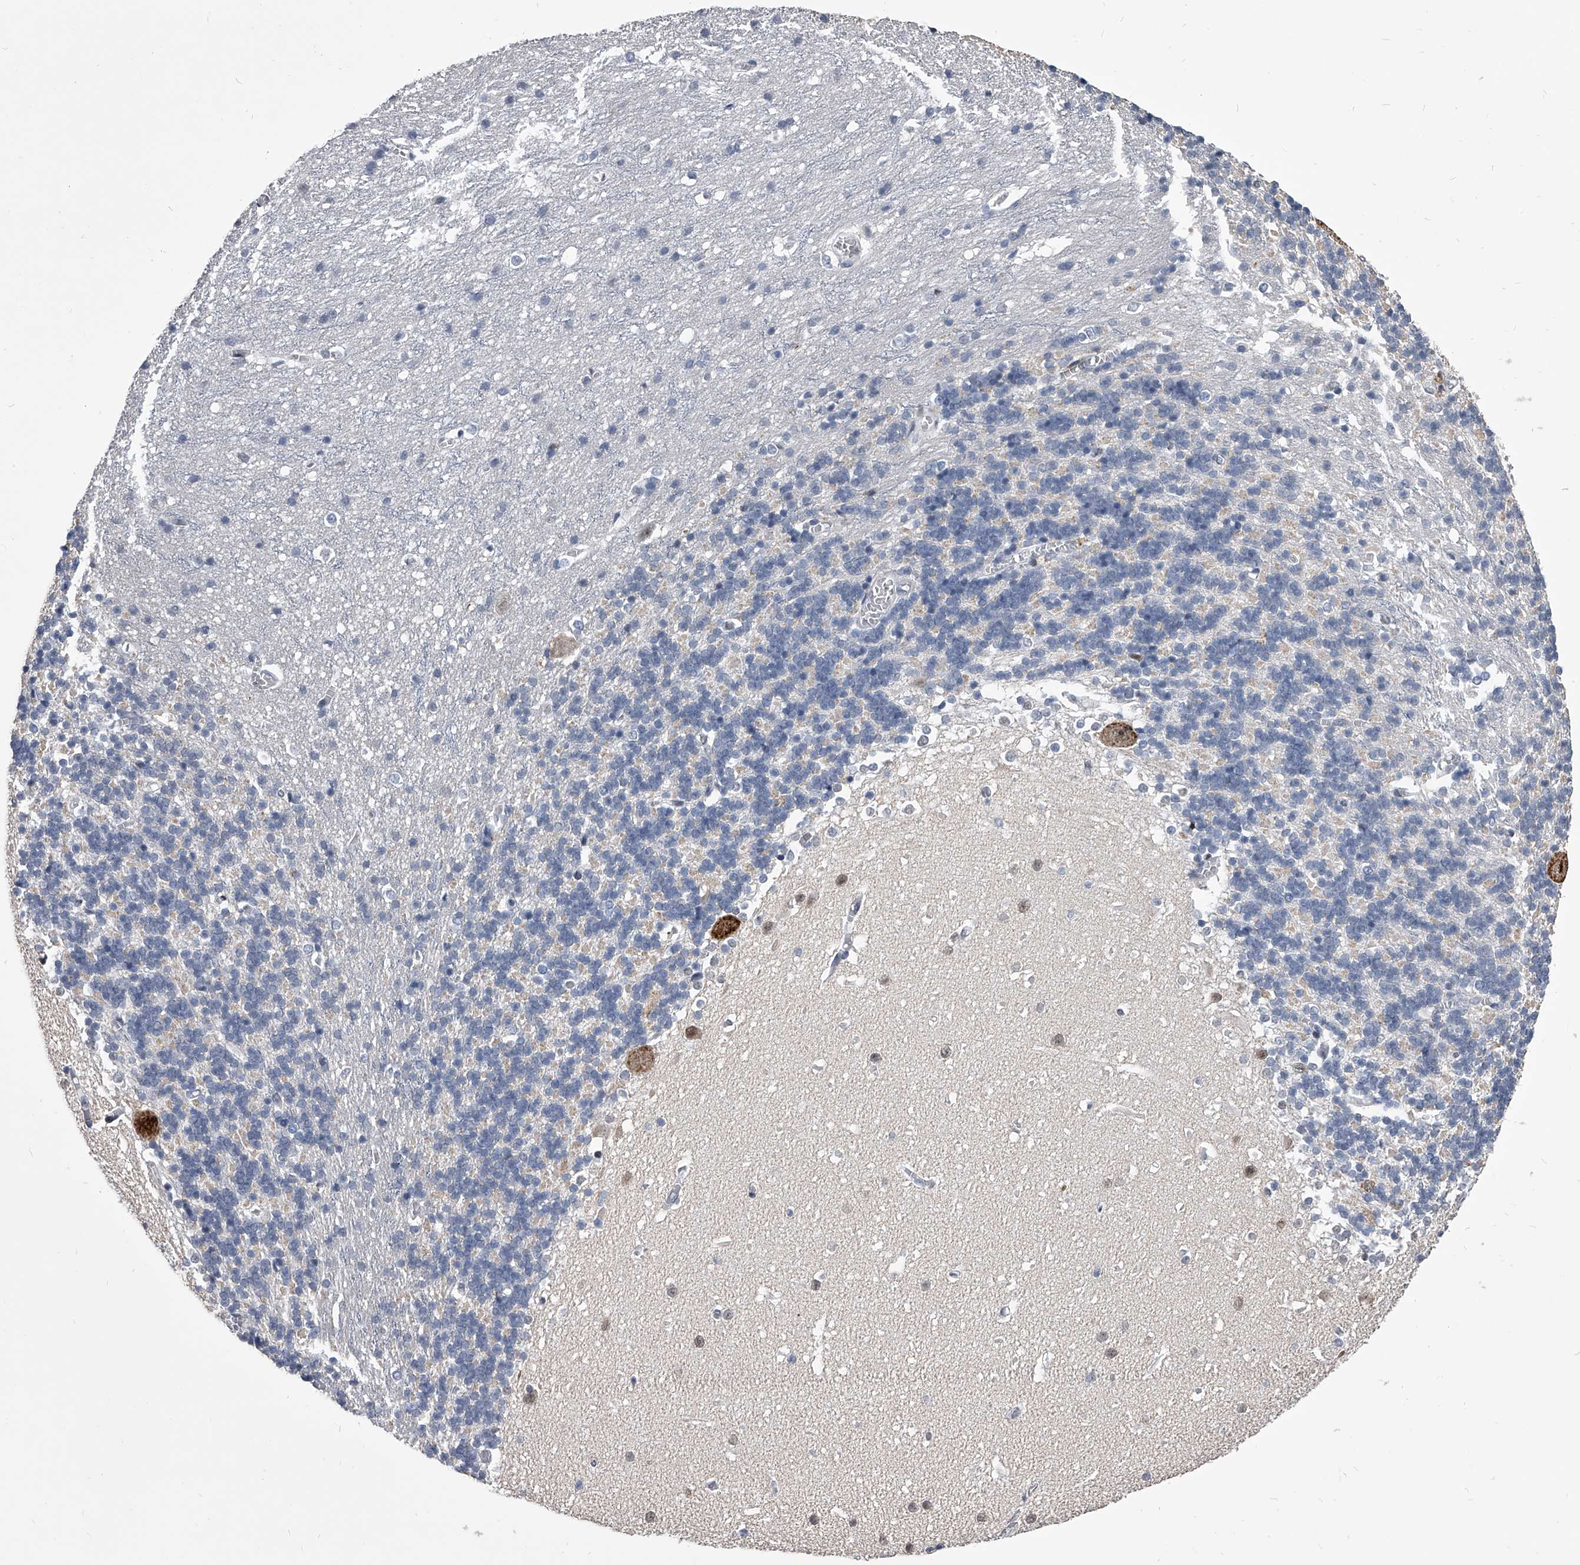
{"staining": {"intensity": "negative", "quantity": "none", "location": "none"}, "tissue": "cerebellum", "cell_type": "Cells in granular layer", "image_type": "normal", "snomed": [{"axis": "morphology", "description": "Normal tissue, NOS"}, {"axis": "topography", "description": "Cerebellum"}], "caption": "A micrograph of human cerebellum is negative for staining in cells in granular layer. (DAB IHC visualized using brightfield microscopy, high magnification).", "gene": "CMTR1", "patient": {"sex": "male", "age": 37}}